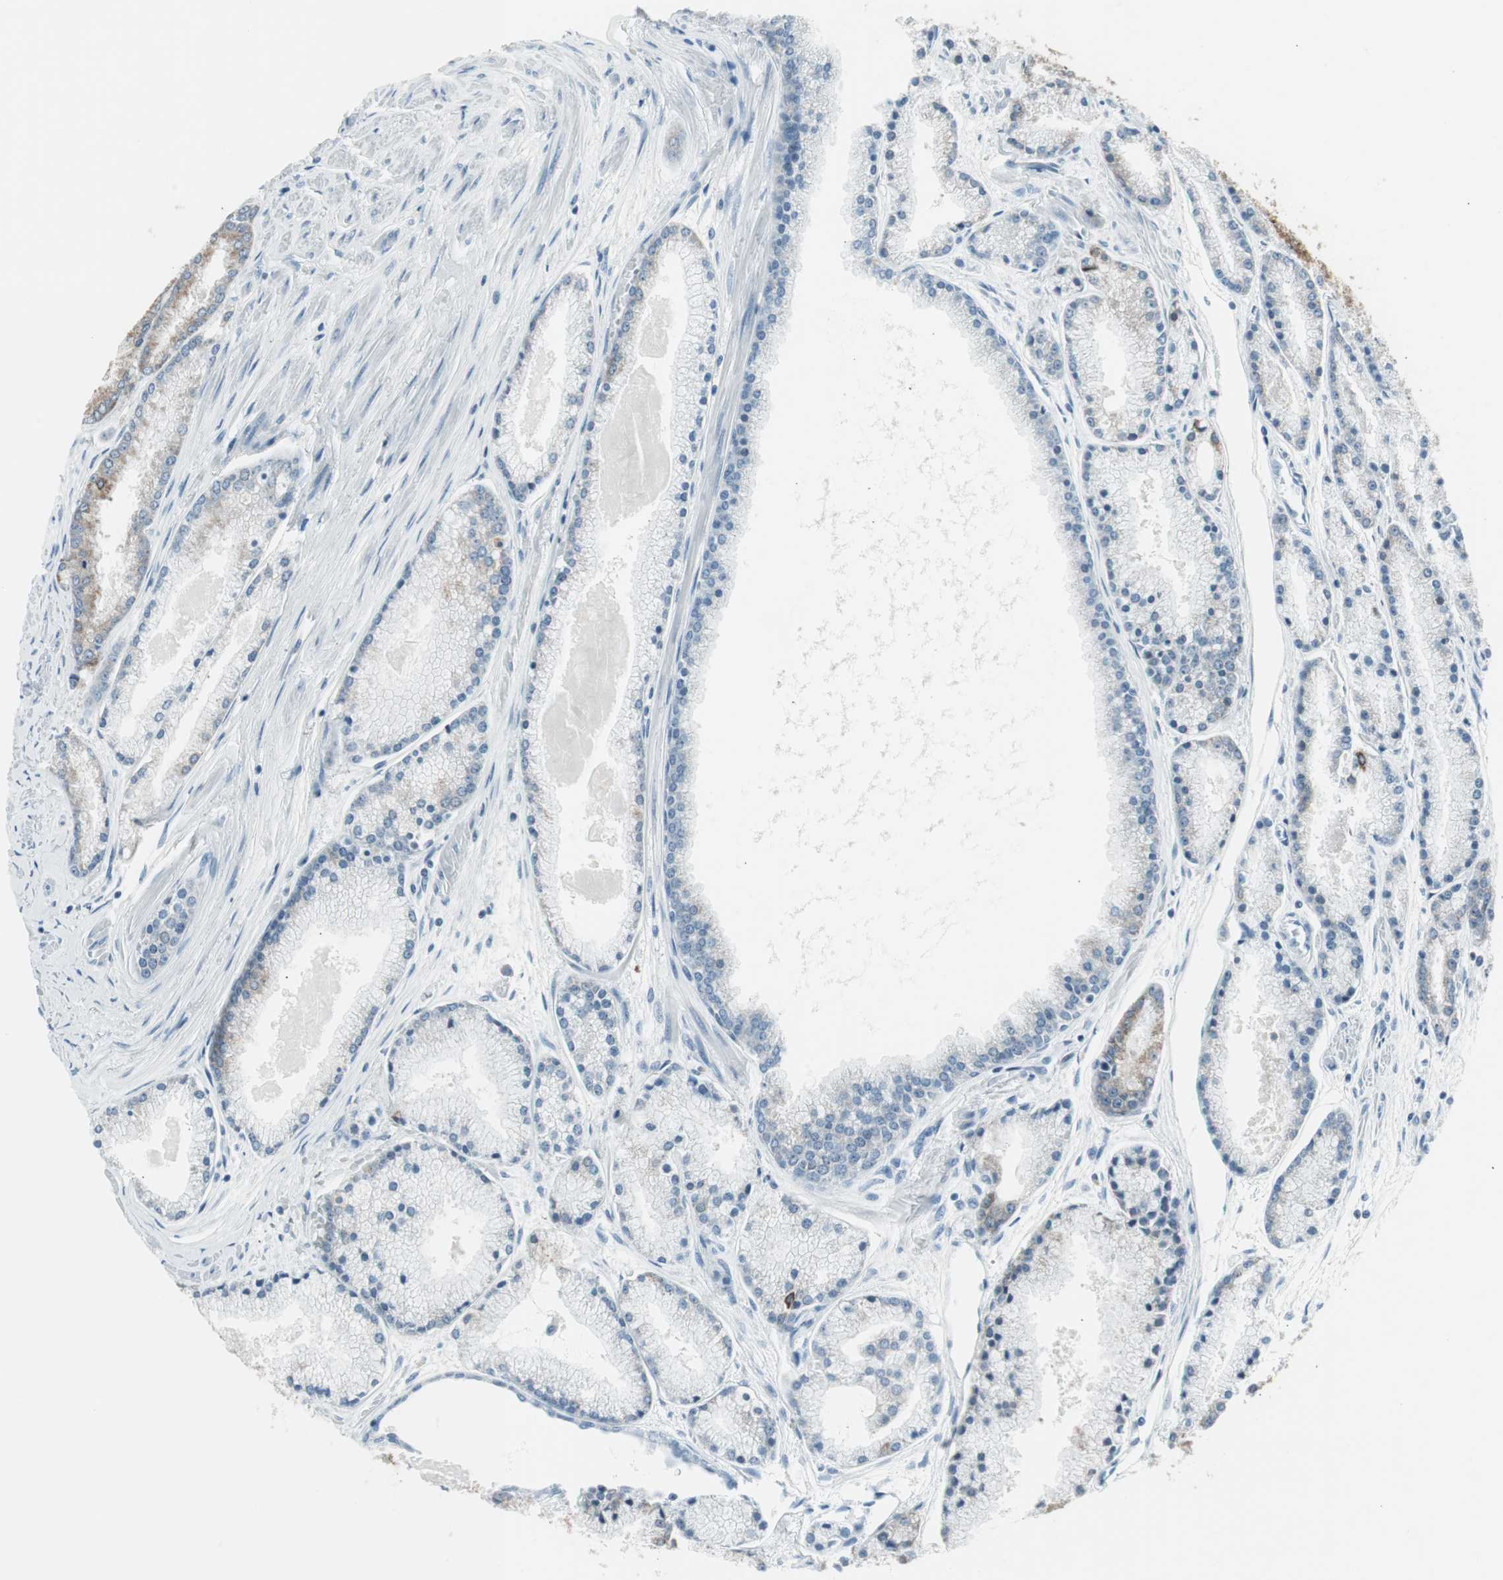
{"staining": {"intensity": "moderate", "quantity": "<25%", "location": "cytoplasmic/membranous"}, "tissue": "prostate cancer", "cell_type": "Tumor cells", "image_type": "cancer", "snomed": [{"axis": "morphology", "description": "Adenocarcinoma, High grade"}, {"axis": "topography", "description": "Prostate"}], "caption": "This is a micrograph of IHC staining of prostate high-grade adenocarcinoma, which shows moderate positivity in the cytoplasmic/membranous of tumor cells.", "gene": "AGR2", "patient": {"sex": "male", "age": 61}}